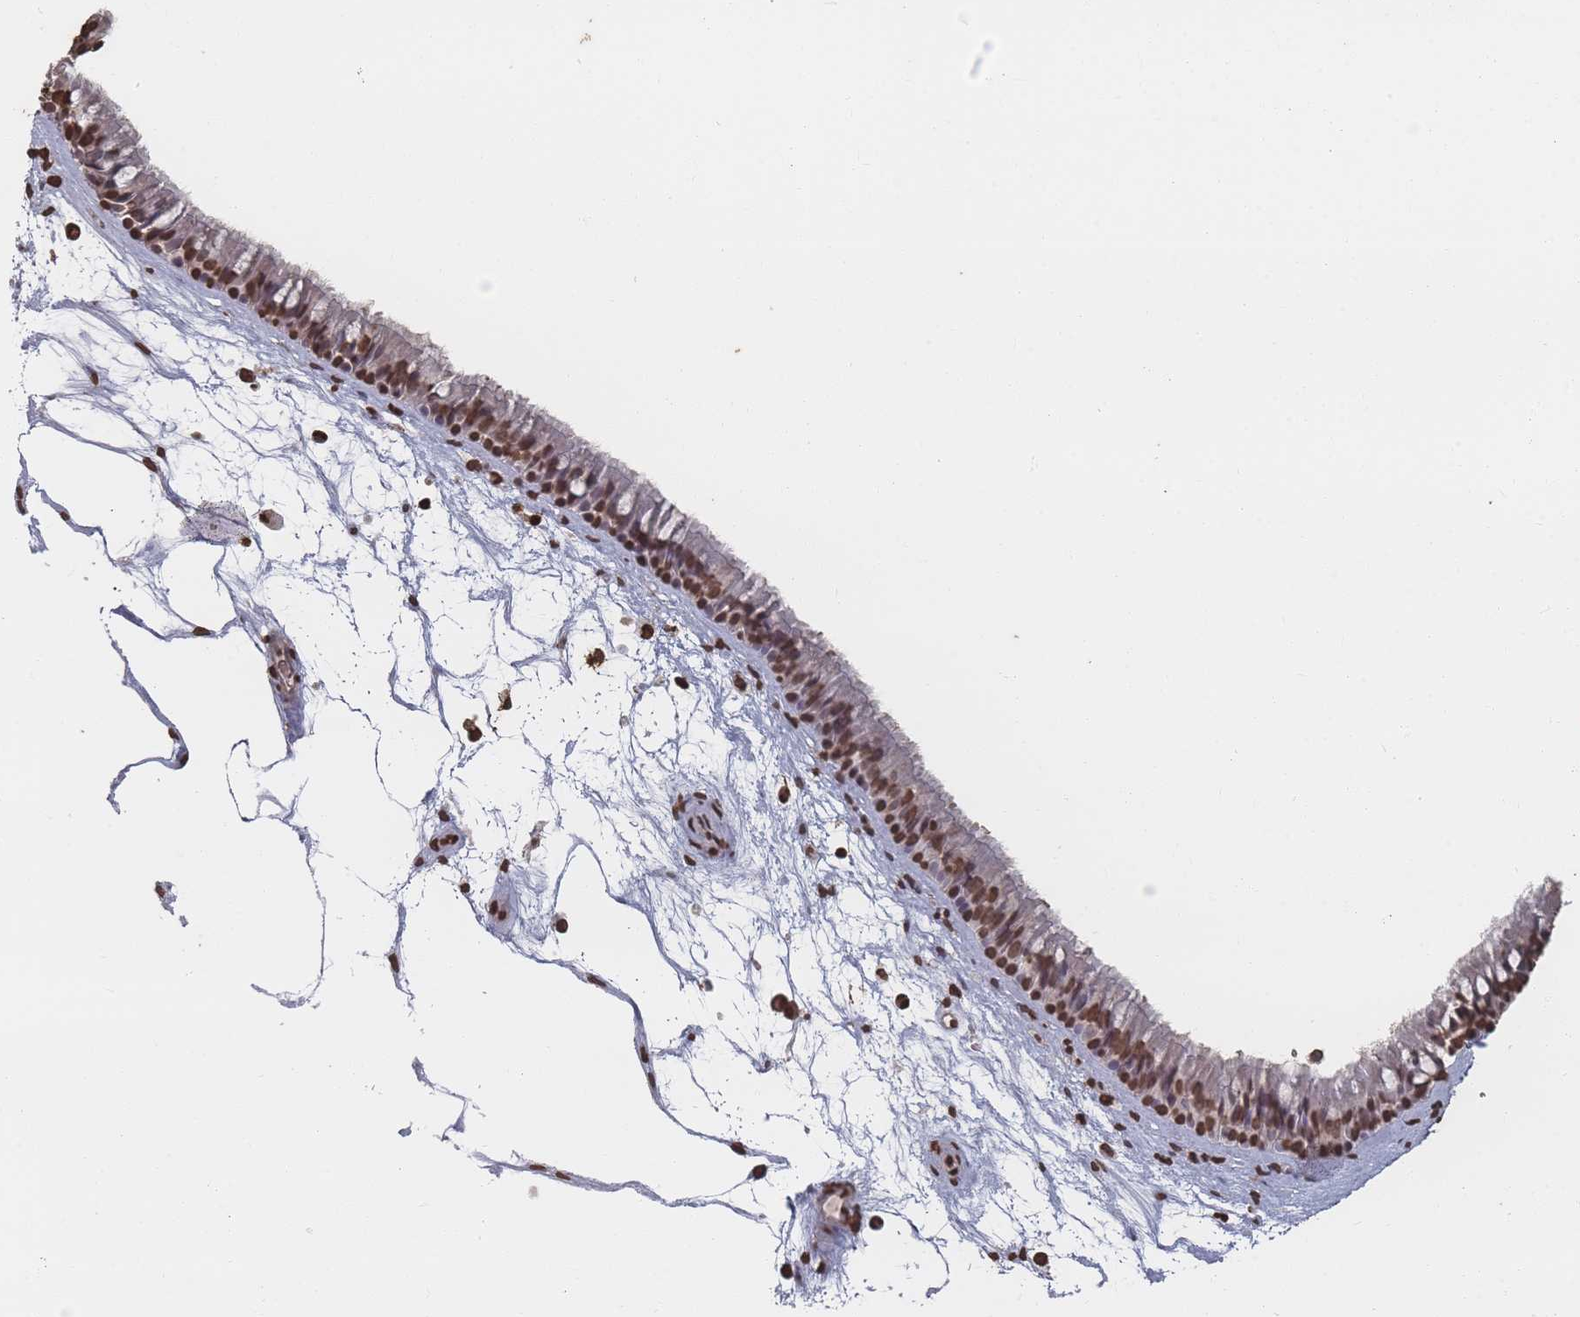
{"staining": {"intensity": "strong", "quantity": ">75%", "location": "nuclear"}, "tissue": "nasopharynx", "cell_type": "Respiratory epithelial cells", "image_type": "normal", "snomed": [{"axis": "morphology", "description": "Normal tissue, NOS"}, {"axis": "topography", "description": "Nasopharynx"}], "caption": "Brown immunohistochemical staining in normal nasopharynx reveals strong nuclear staining in approximately >75% of respiratory epithelial cells. The staining is performed using DAB (3,3'-diaminobenzidine) brown chromogen to label protein expression. The nuclei are counter-stained blue using hematoxylin.", "gene": "PLEKHG5", "patient": {"sex": "male", "age": 64}}